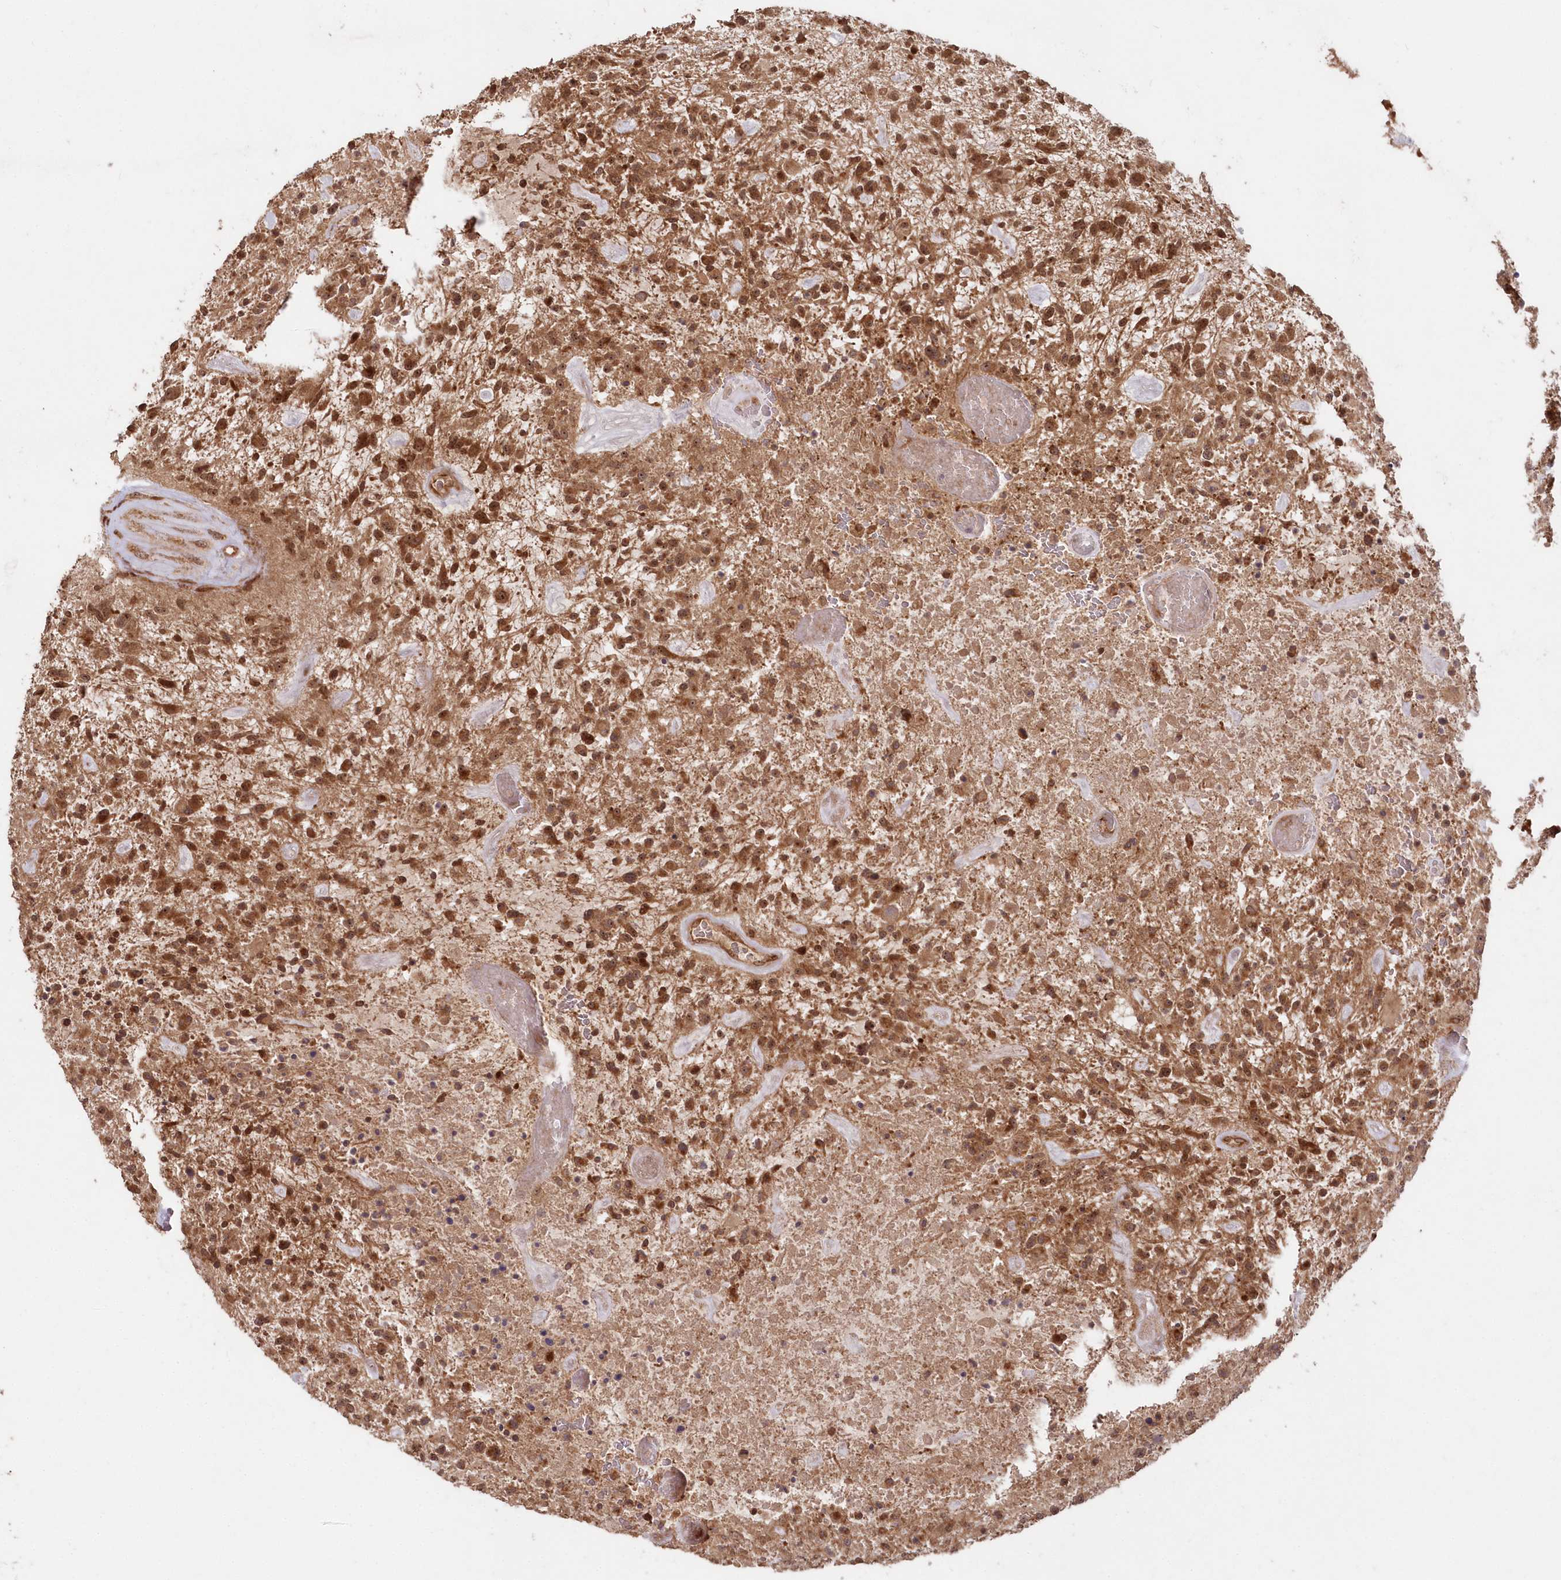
{"staining": {"intensity": "moderate", "quantity": ">75%", "location": "cytoplasmic/membranous,nuclear"}, "tissue": "glioma", "cell_type": "Tumor cells", "image_type": "cancer", "snomed": [{"axis": "morphology", "description": "Glioma, malignant, High grade"}, {"axis": "topography", "description": "Brain"}], "caption": "Tumor cells demonstrate moderate cytoplasmic/membranous and nuclear positivity in approximately >75% of cells in high-grade glioma (malignant).", "gene": "SERINC1", "patient": {"sex": "male", "age": 47}}